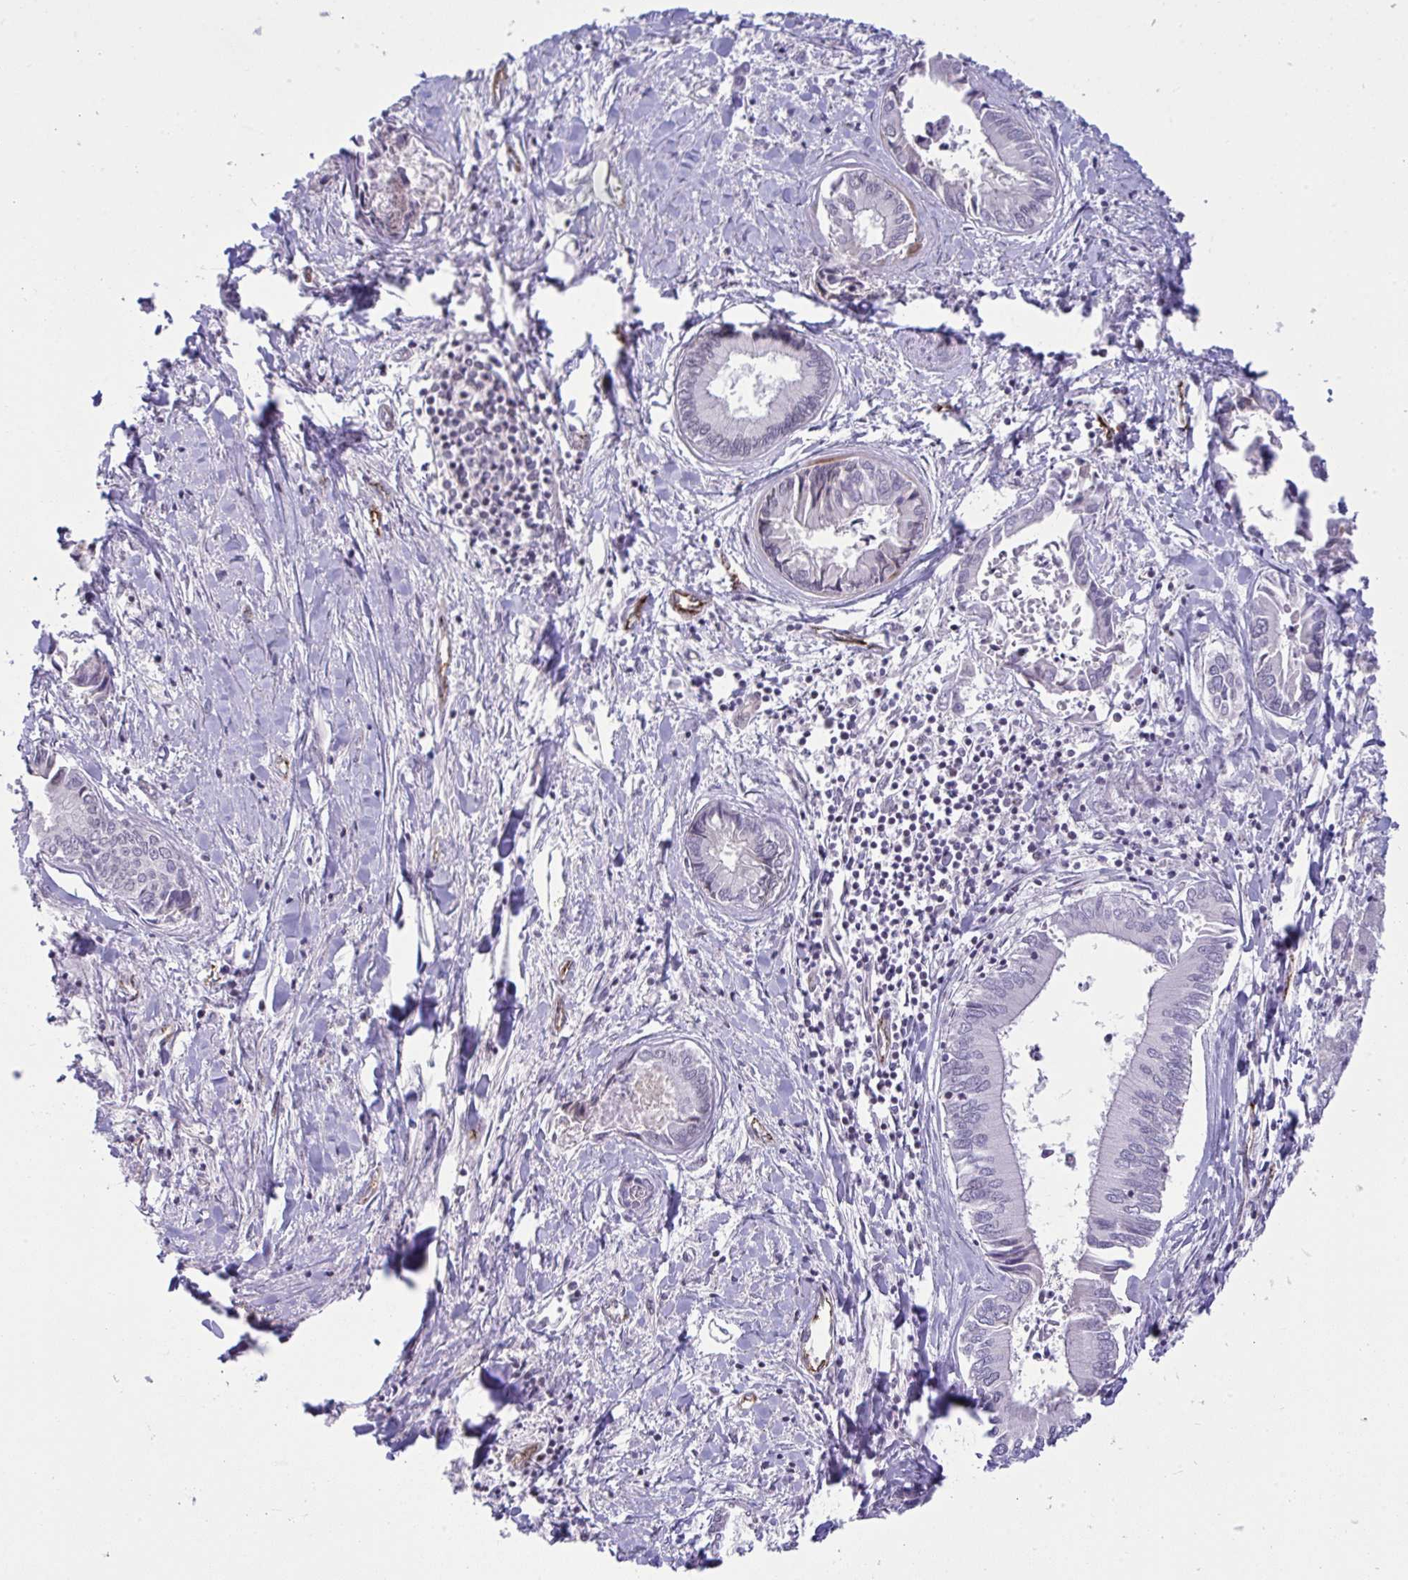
{"staining": {"intensity": "negative", "quantity": "none", "location": "none"}, "tissue": "liver cancer", "cell_type": "Tumor cells", "image_type": "cancer", "snomed": [{"axis": "morphology", "description": "Cholangiocarcinoma"}, {"axis": "topography", "description": "Liver"}], "caption": "Immunohistochemical staining of human cholangiocarcinoma (liver) exhibits no significant positivity in tumor cells.", "gene": "ZFHX3", "patient": {"sex": "male", "age": 66}}